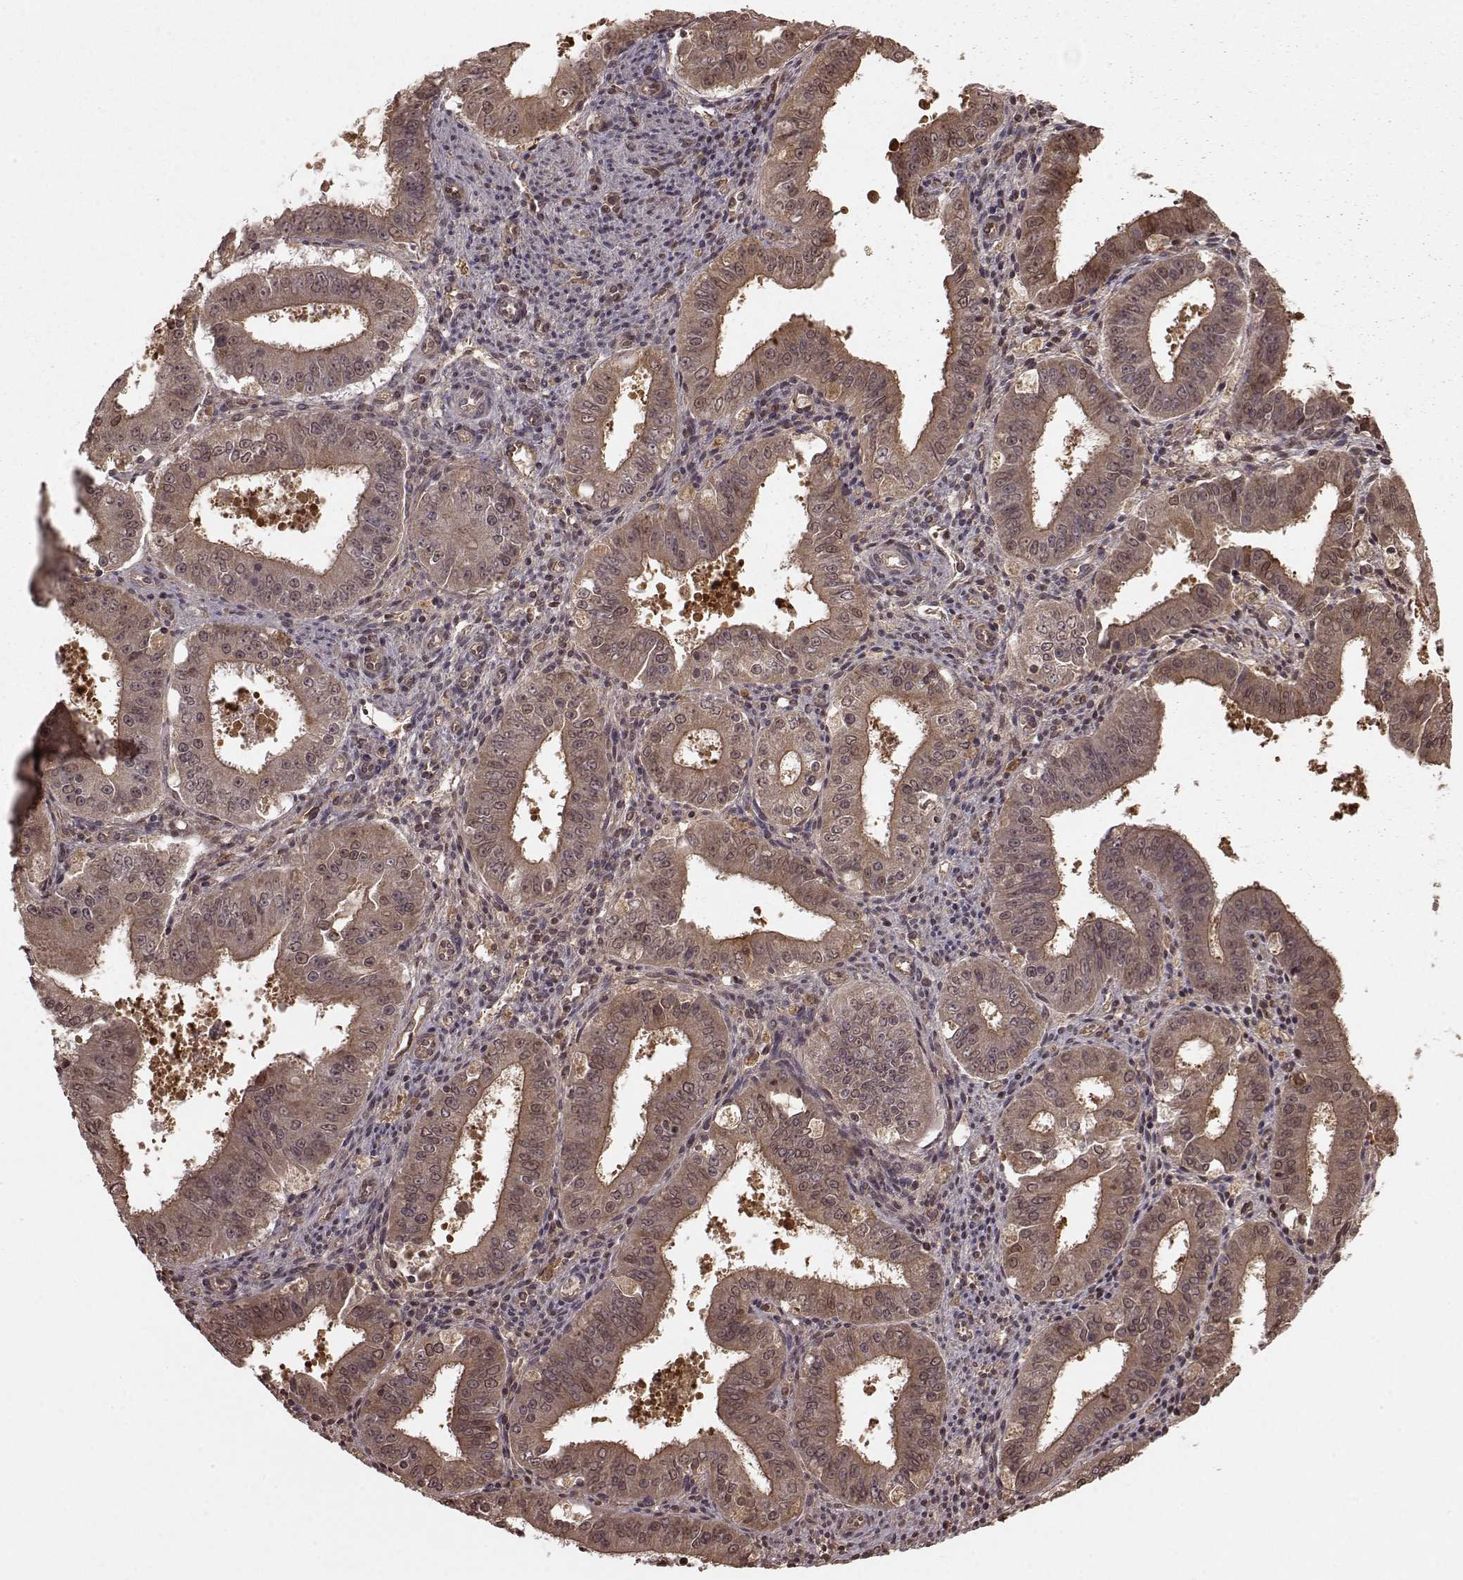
{"staining": {"intensity": "weak", "quantity": ">75%", "location": "cytoplasmic/membranous"}, "tissue": "ovarian cancer", "cell_type": "Tumor cells", "image_type": "cancer", "snomed": [{"axis": "morphology", "description": "Carcinoma, endometroid"}, {"axis": "topography", "description": "Ovary"}], "caption": "IHC (DAB) staining of ovarian endometroid carcinoma exhibits weak cytoplasmic/membranous protein staining in about >75% of tumor cells.", "gene": "GSS", "patient": {"sex": "female", "age": 42}}